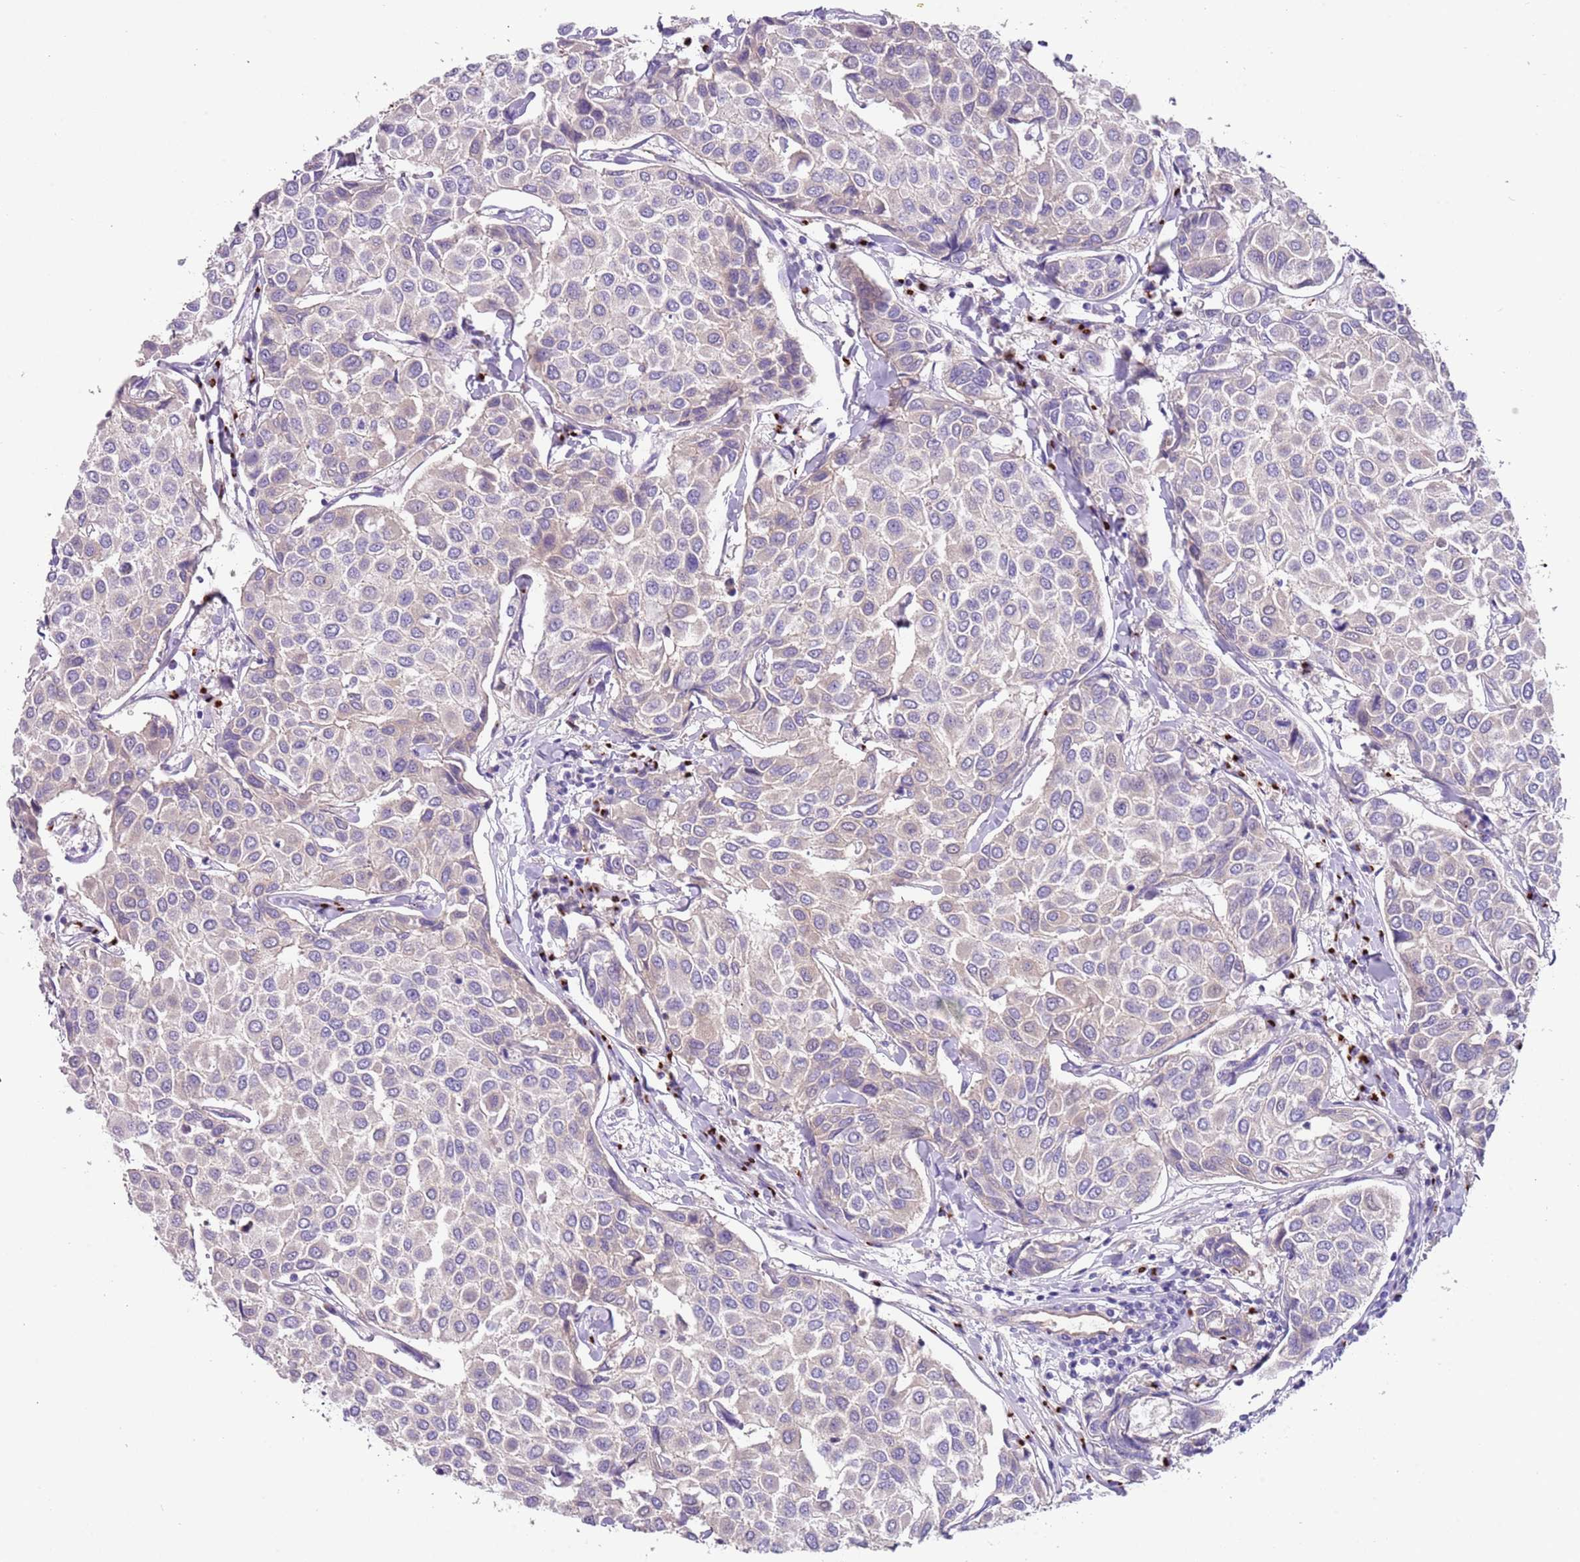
{"staining": {"intensity": "negative", "quantity": "none", "location": "none"}, "tissue": "breast cancer", "cell_type": "Tumor cells", "image_type": "cancer", "snomed": [{"axis": "morphology", "description": "Duct carcinoma"}, {"axis": "topography", "description": "Breast"}], "caption": "IHC micrograph of neoplastic tissue: human breast cancer stained with DAB (3,3'-diaminobenzidine) shows no significant protein expression in tumor cells. (Immunohistochemistry (ihc), brightfield microscopy, high magnification).", "gene": "C2CD3", "patient": {"sex": "female", "age": 55}}